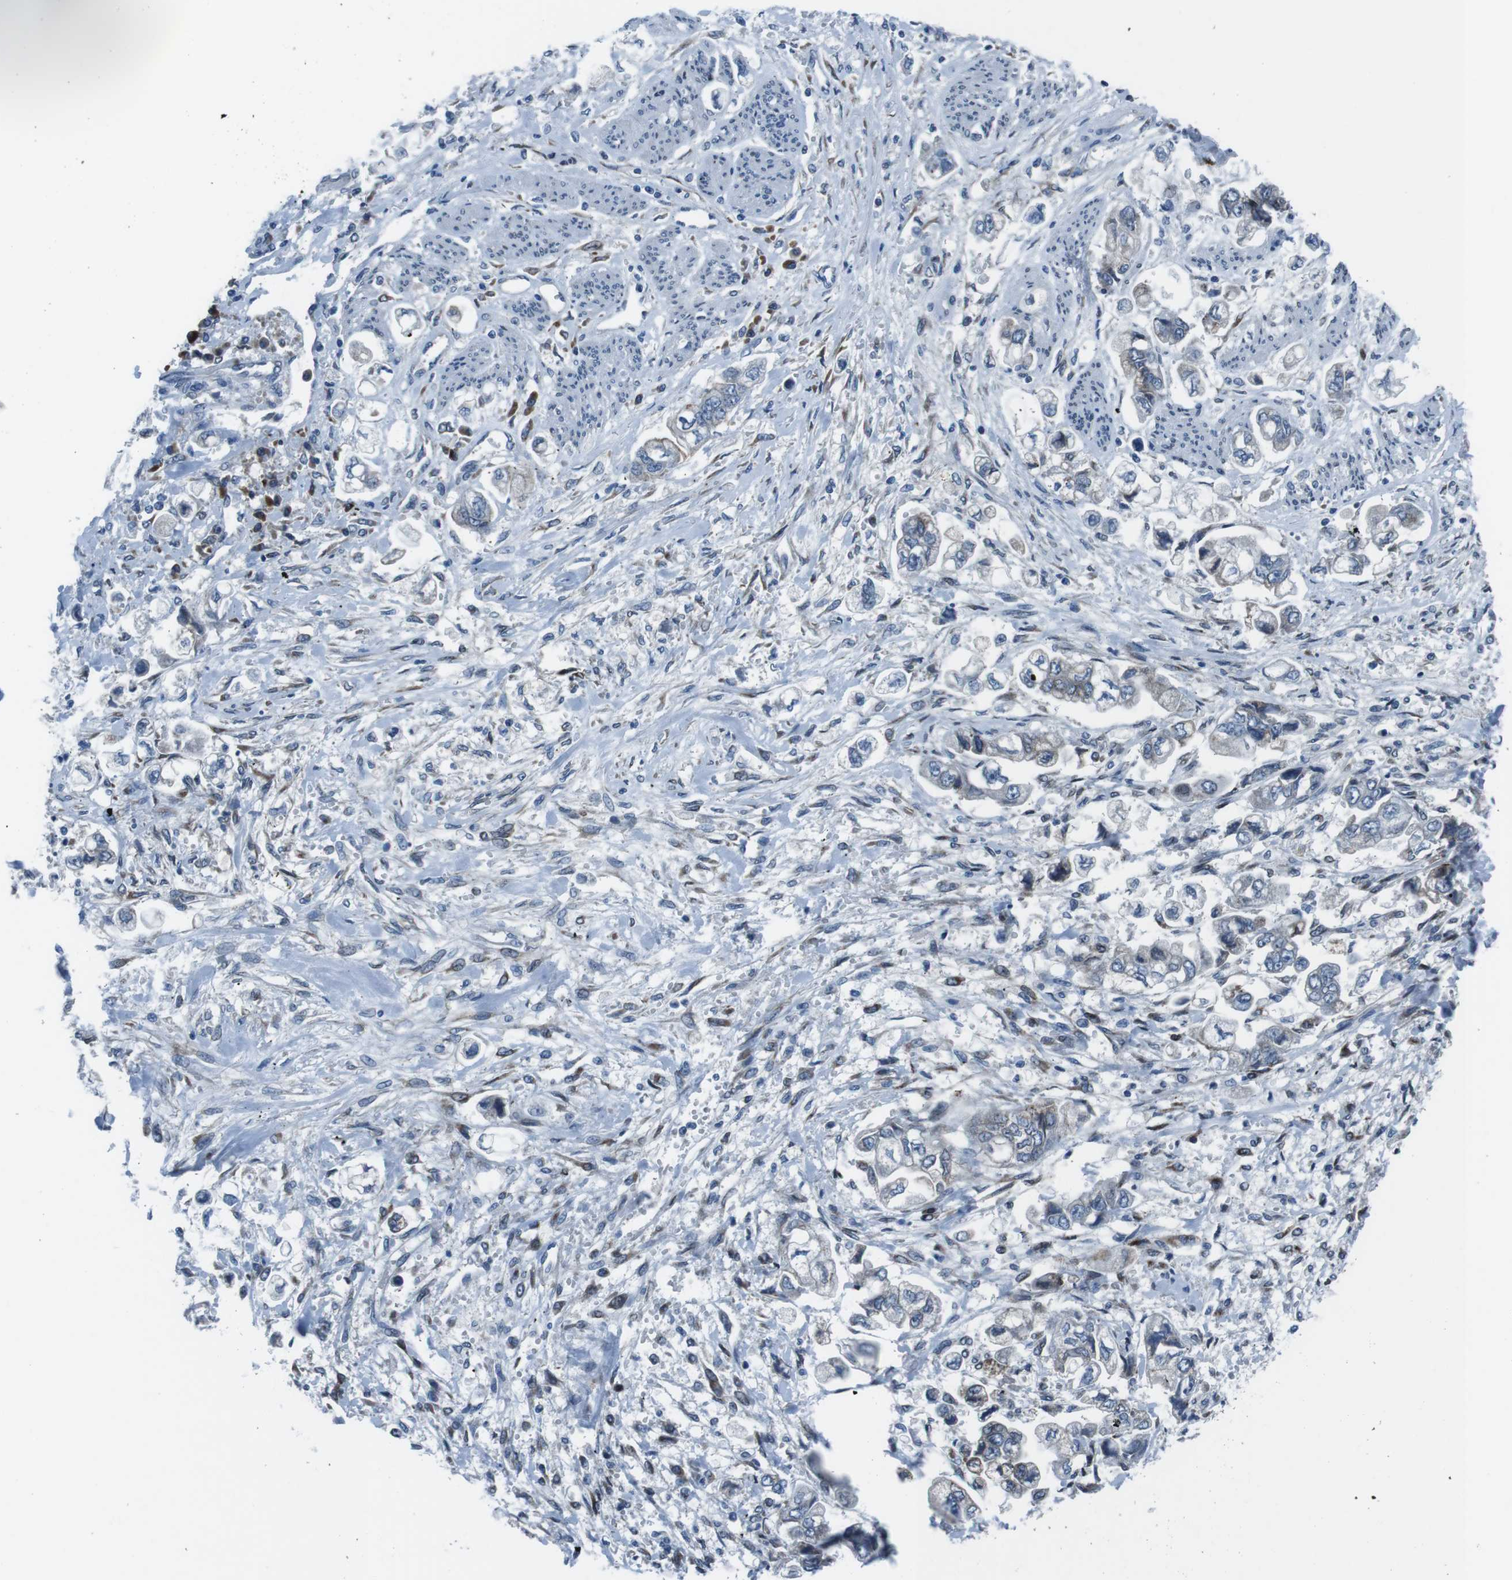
{"staining": {"intensity": "moderate", "quantity": "<25%", "location": "cytoplasmic/membranous"}, "tissue": "stomach cancer", "cell_type": "Tumor cells", "image_type": "cancer", "snomed": [{"axis": "morphology", "description": "Normal tissue, NOS"}, {"axis": "morphology", "description": "Adenocarcinoma, NOS"}, {"axis": "topography", "description": "Stomach"}], "caption": "Moderate cytoplasmic/membranous staining for a protein is seen in about <25% of tumor cells of stomach adenocarcinoma using IHC.", "gene": "NUCB2", "patient": {"sex": "male", "age": 62}}